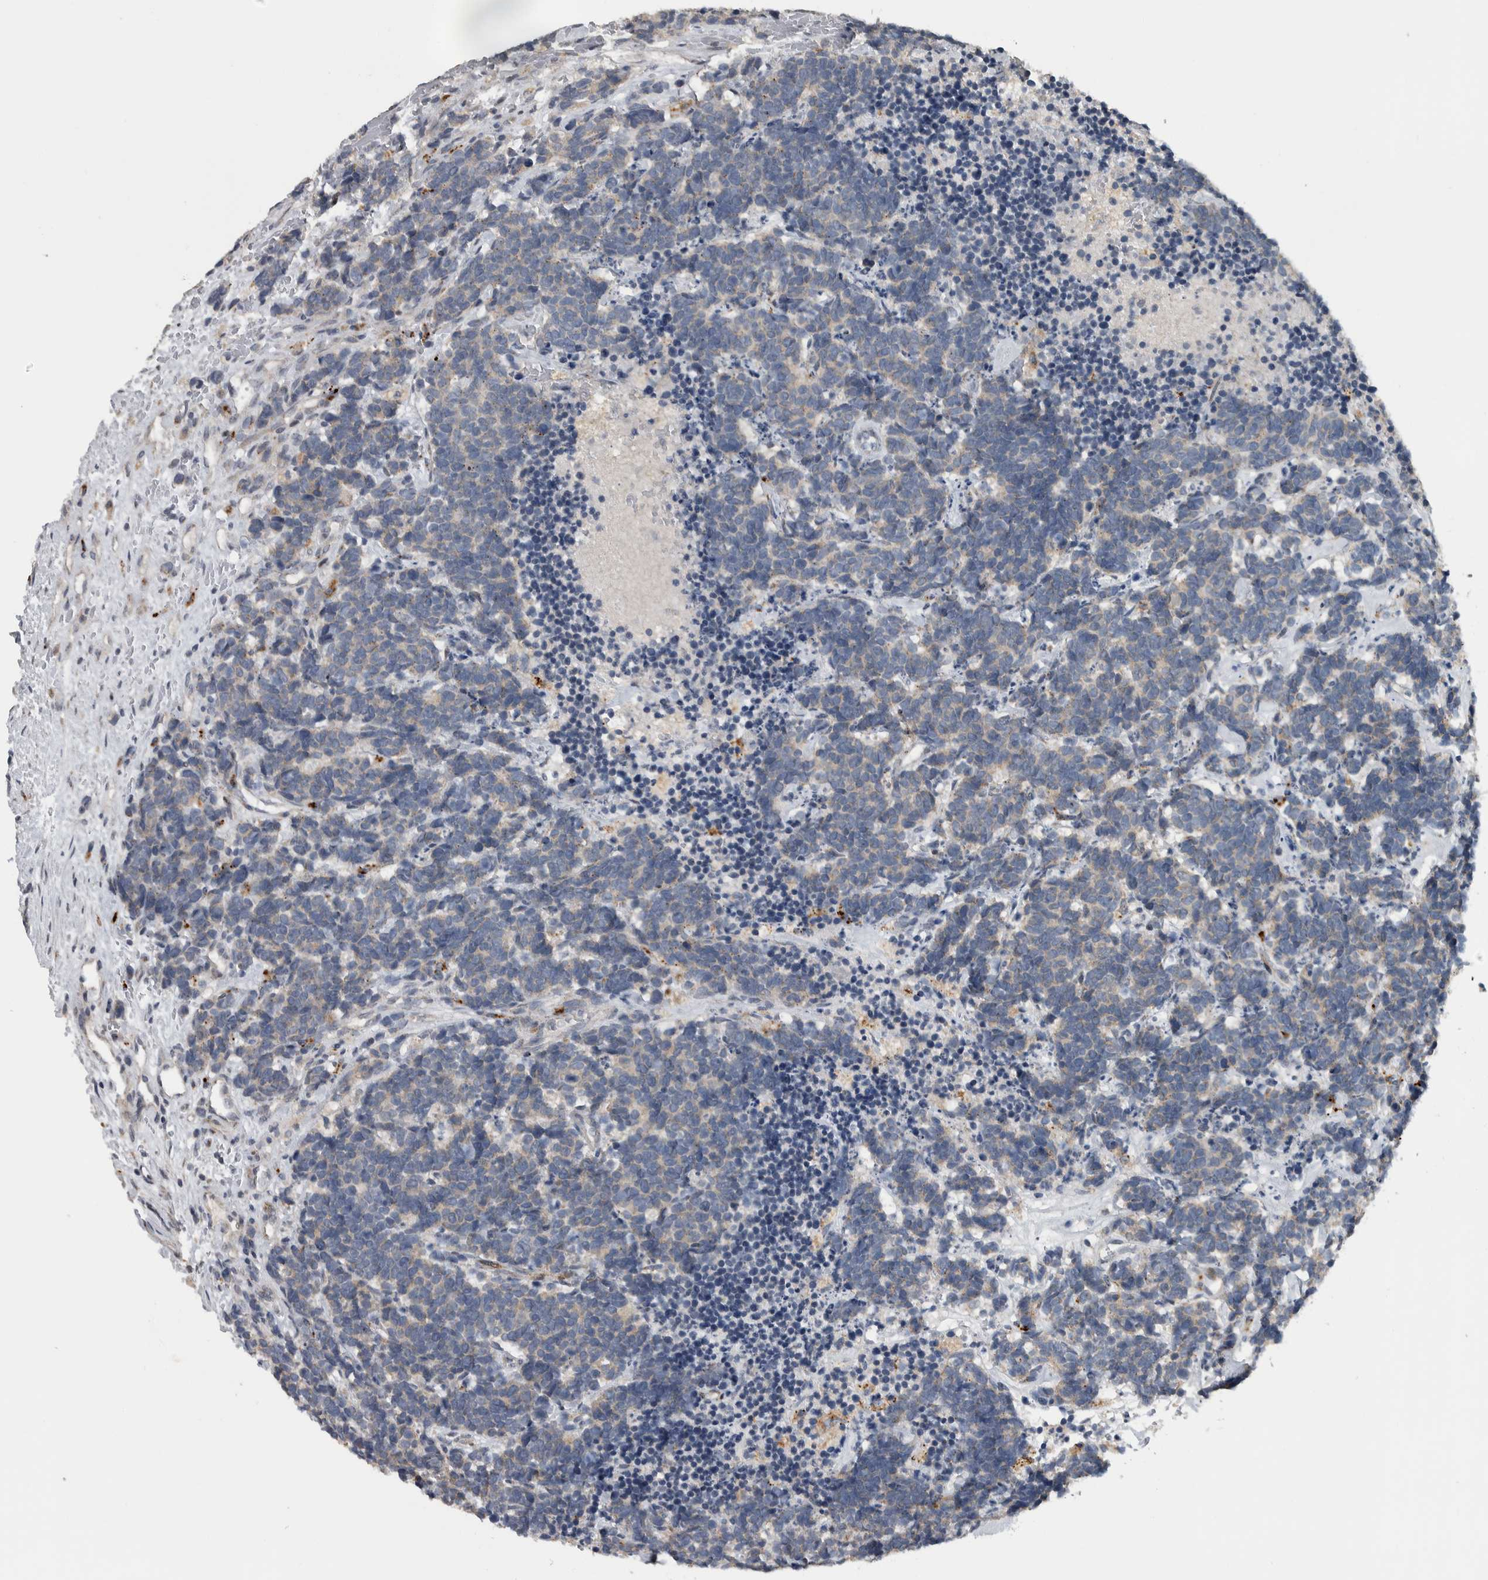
{"staining": {"intensity": "weak", "quantity": "<25%", "location": "cytoplasmic/membranous"}, "tissue": "carcinoid", "cell_type": "Tumor cells", "image_type": "cancer", "snomed": [{"axis": "morphology", "description": "Carcinoma, NOS"}, {"axis": "morphology", "description": "Carcinoid, malignant, NOS"}, {"axis": "topography", "description": "Urinary bladder"}], "caption": "Tumor cells are negative for brown protein staining in carcinoid.", "gene": "FAM83G", "patient": {"sex": "male", "age": 57}}